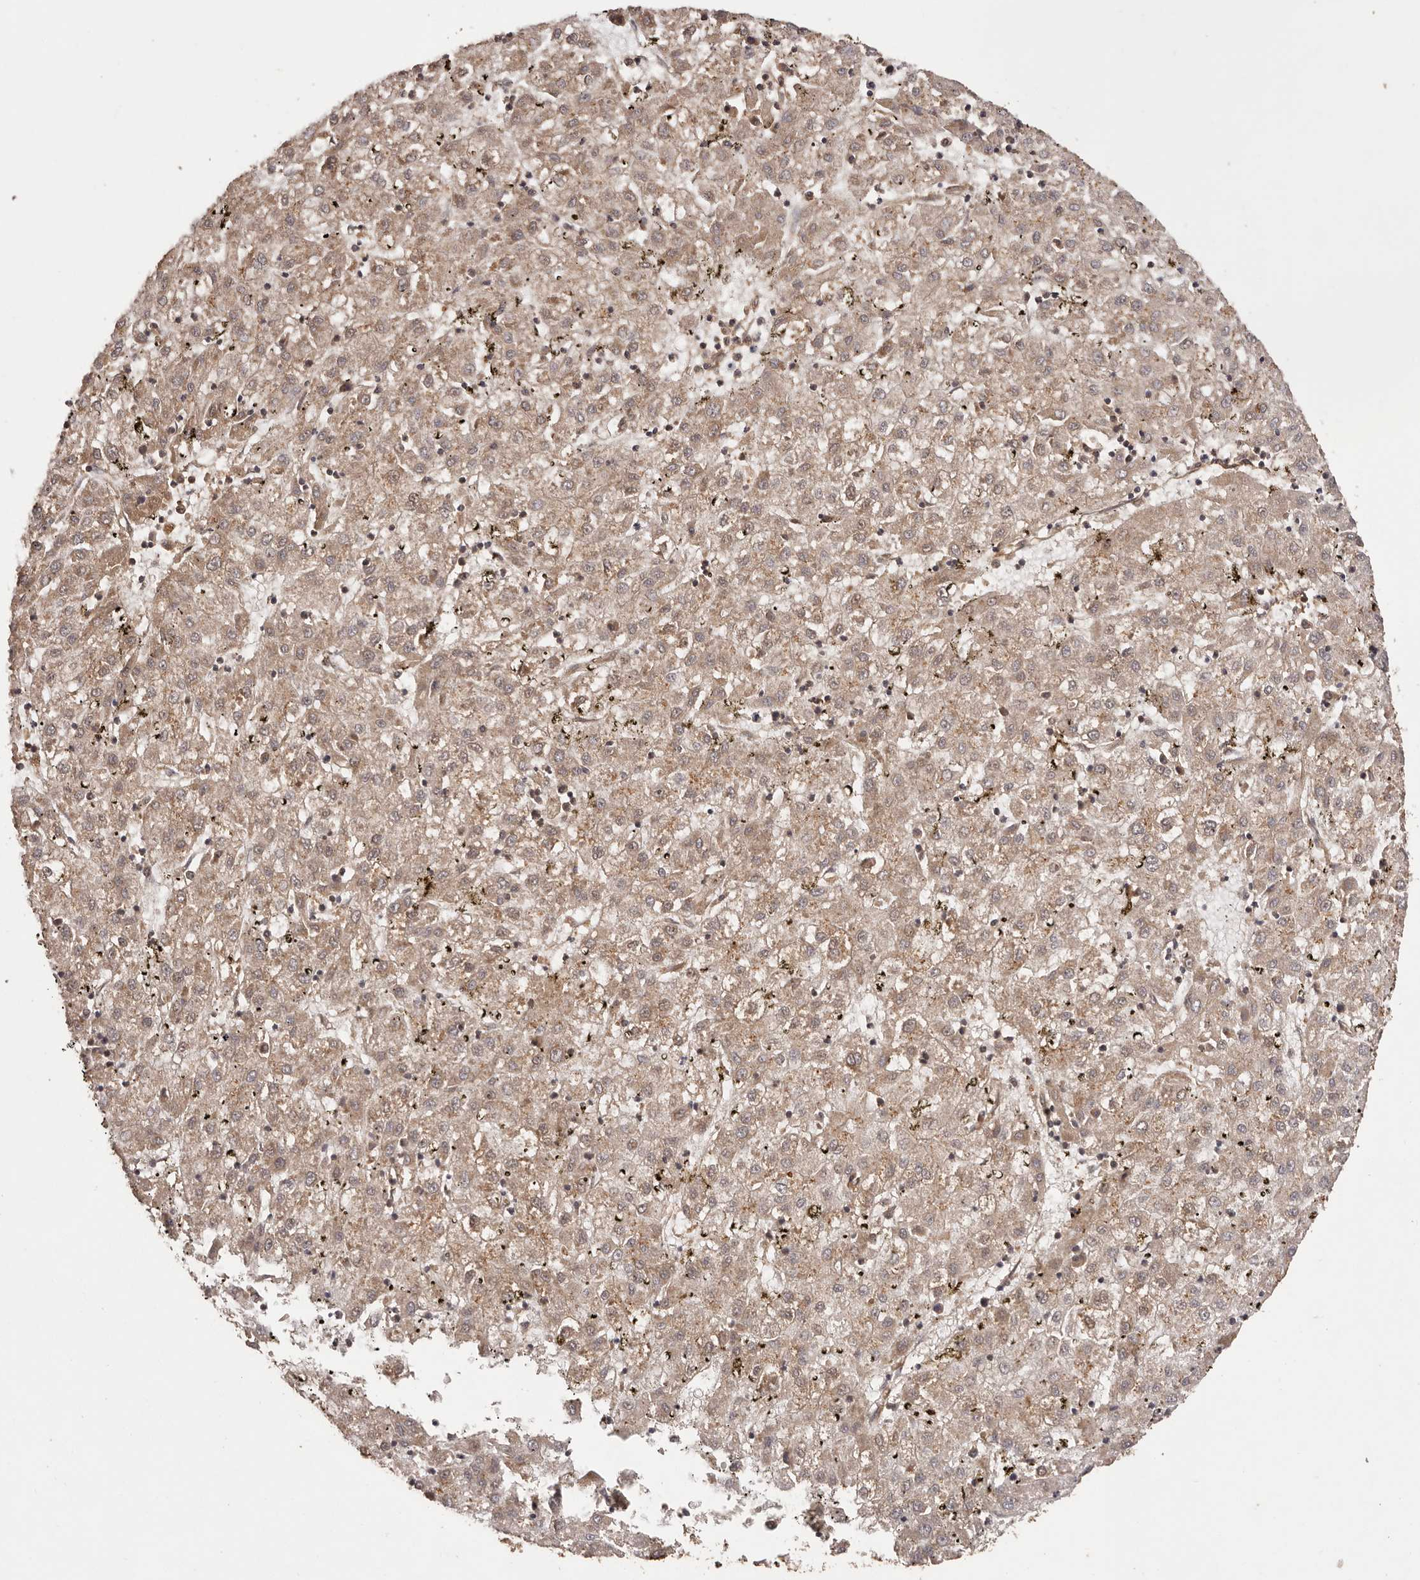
{"staining": {"intensity": "weak", "quantity": ">75%", "location": "cytoplasmic/membranous"}, "tissue": "liver cancer", "cell_type": "Tumor cells", "image_type": "cancer", "snomed": [{"axis": "morphology", "description": "Carcinoma, Hepatocellular, NOS"}, {"axis": "topography", "description": "Liver"}], "caption": "High-power microscopy captured an immunohistochemistry photomicrograph of liver cancer, revealing weak cytoplasmic/membranous expression in about >75% of tumor cells.", "gene": "UBR2", "patient": {"sex": "male", "age": 72}}